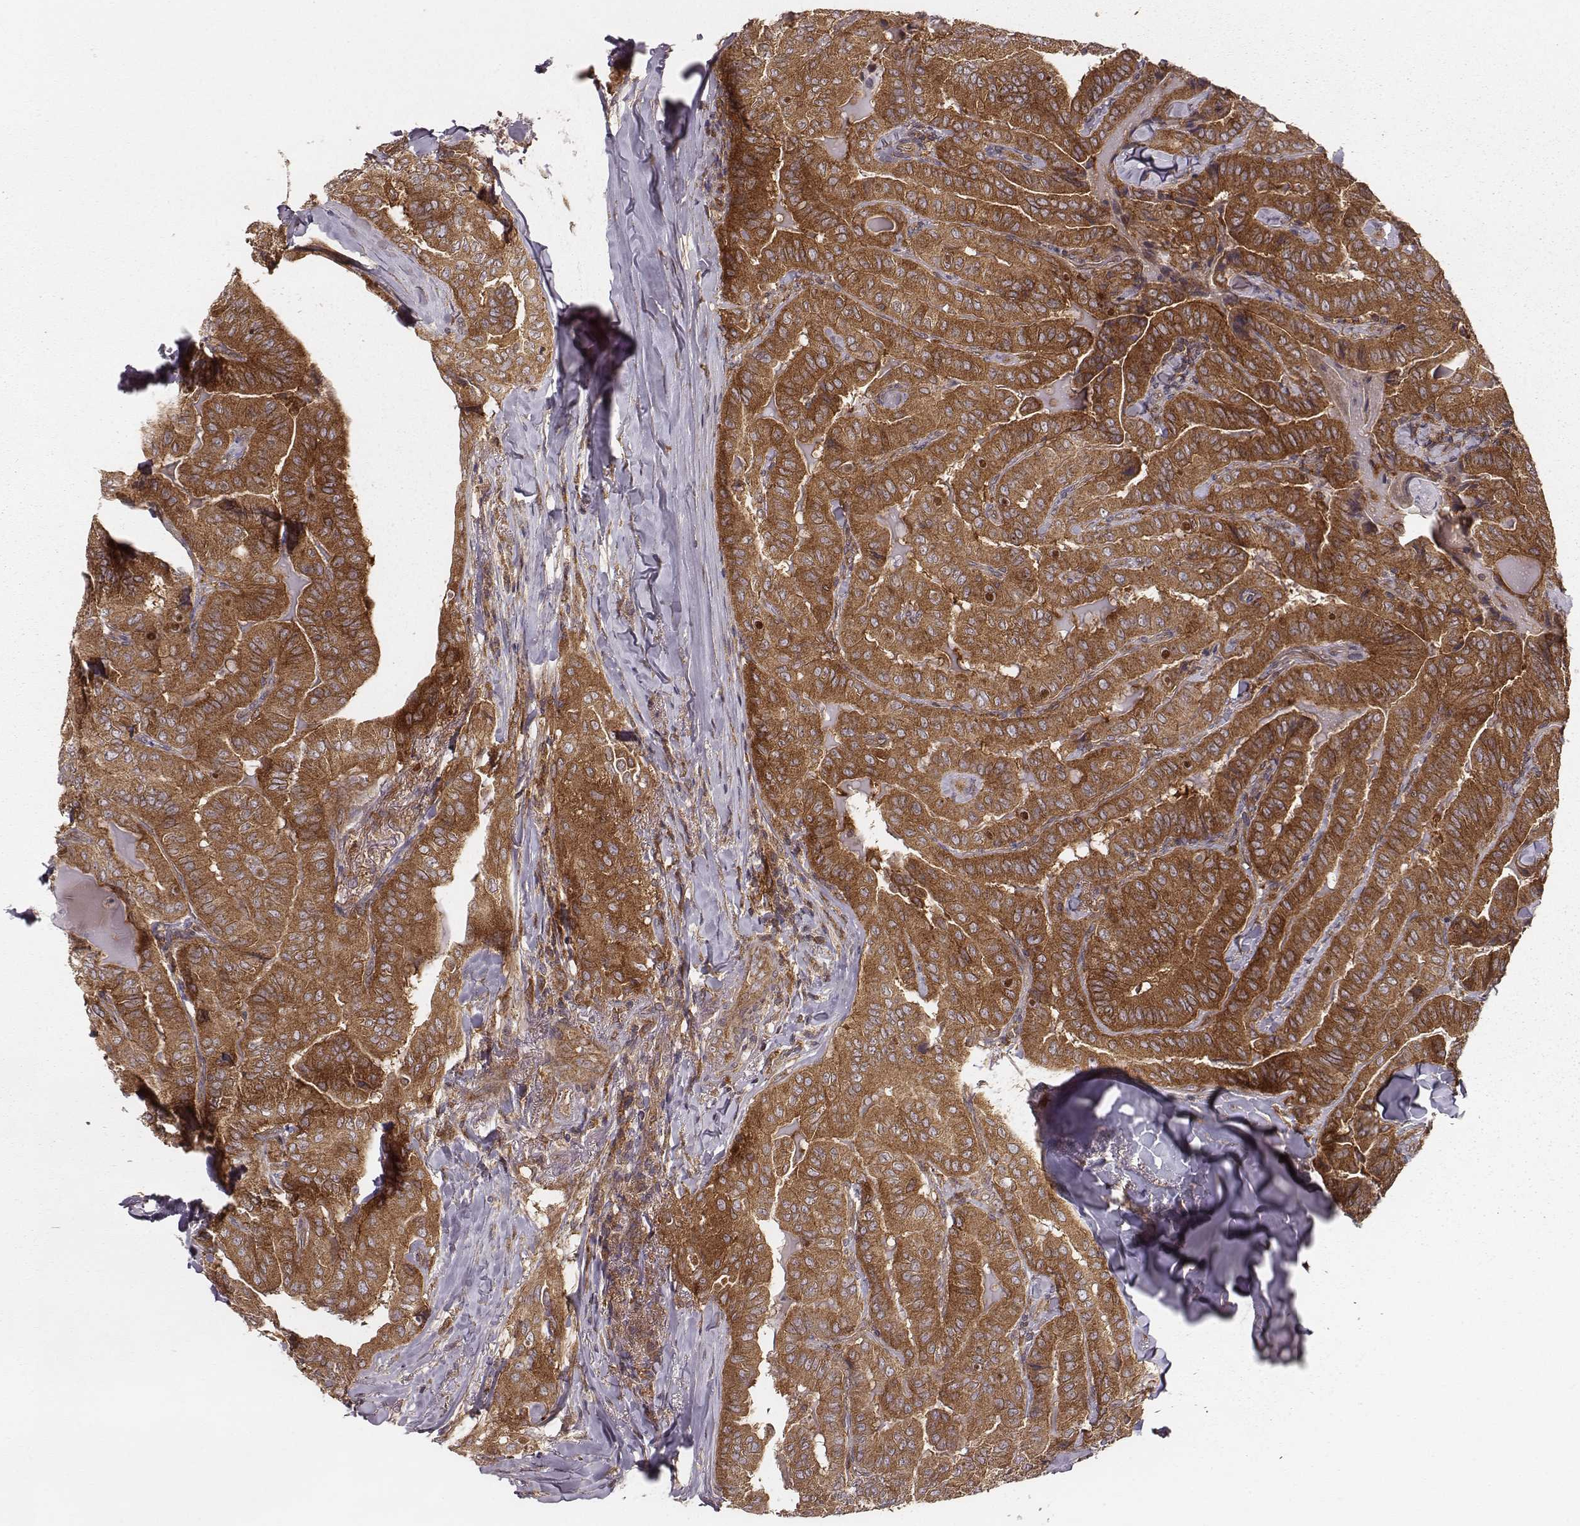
{"staining": {"intensity": "strong", "quantity": ">75%", "location": "cytoplasmic/membranous"}, "tissue": "thyroid cancer", "cell_type": "Tumor cells", "image_type": "cancer", "snomed": [{"axis": "morphology", "description": "Papillary adenocarcinoma, NOS"}, {"axis": "topography", "description": "Thyroid gland"}], "caption": "A brown stain labels strong cytoplasmic/membranous positivity of a protein in human papillary adenocarcinoma (thyroid) tumor cells. (Stains: DAB in brown, nuclei in blue, Microscopy: brightfield microscopy at high magnification).", "gene": "VPS26A", "patient": {"sex": "female", "age": 68}}